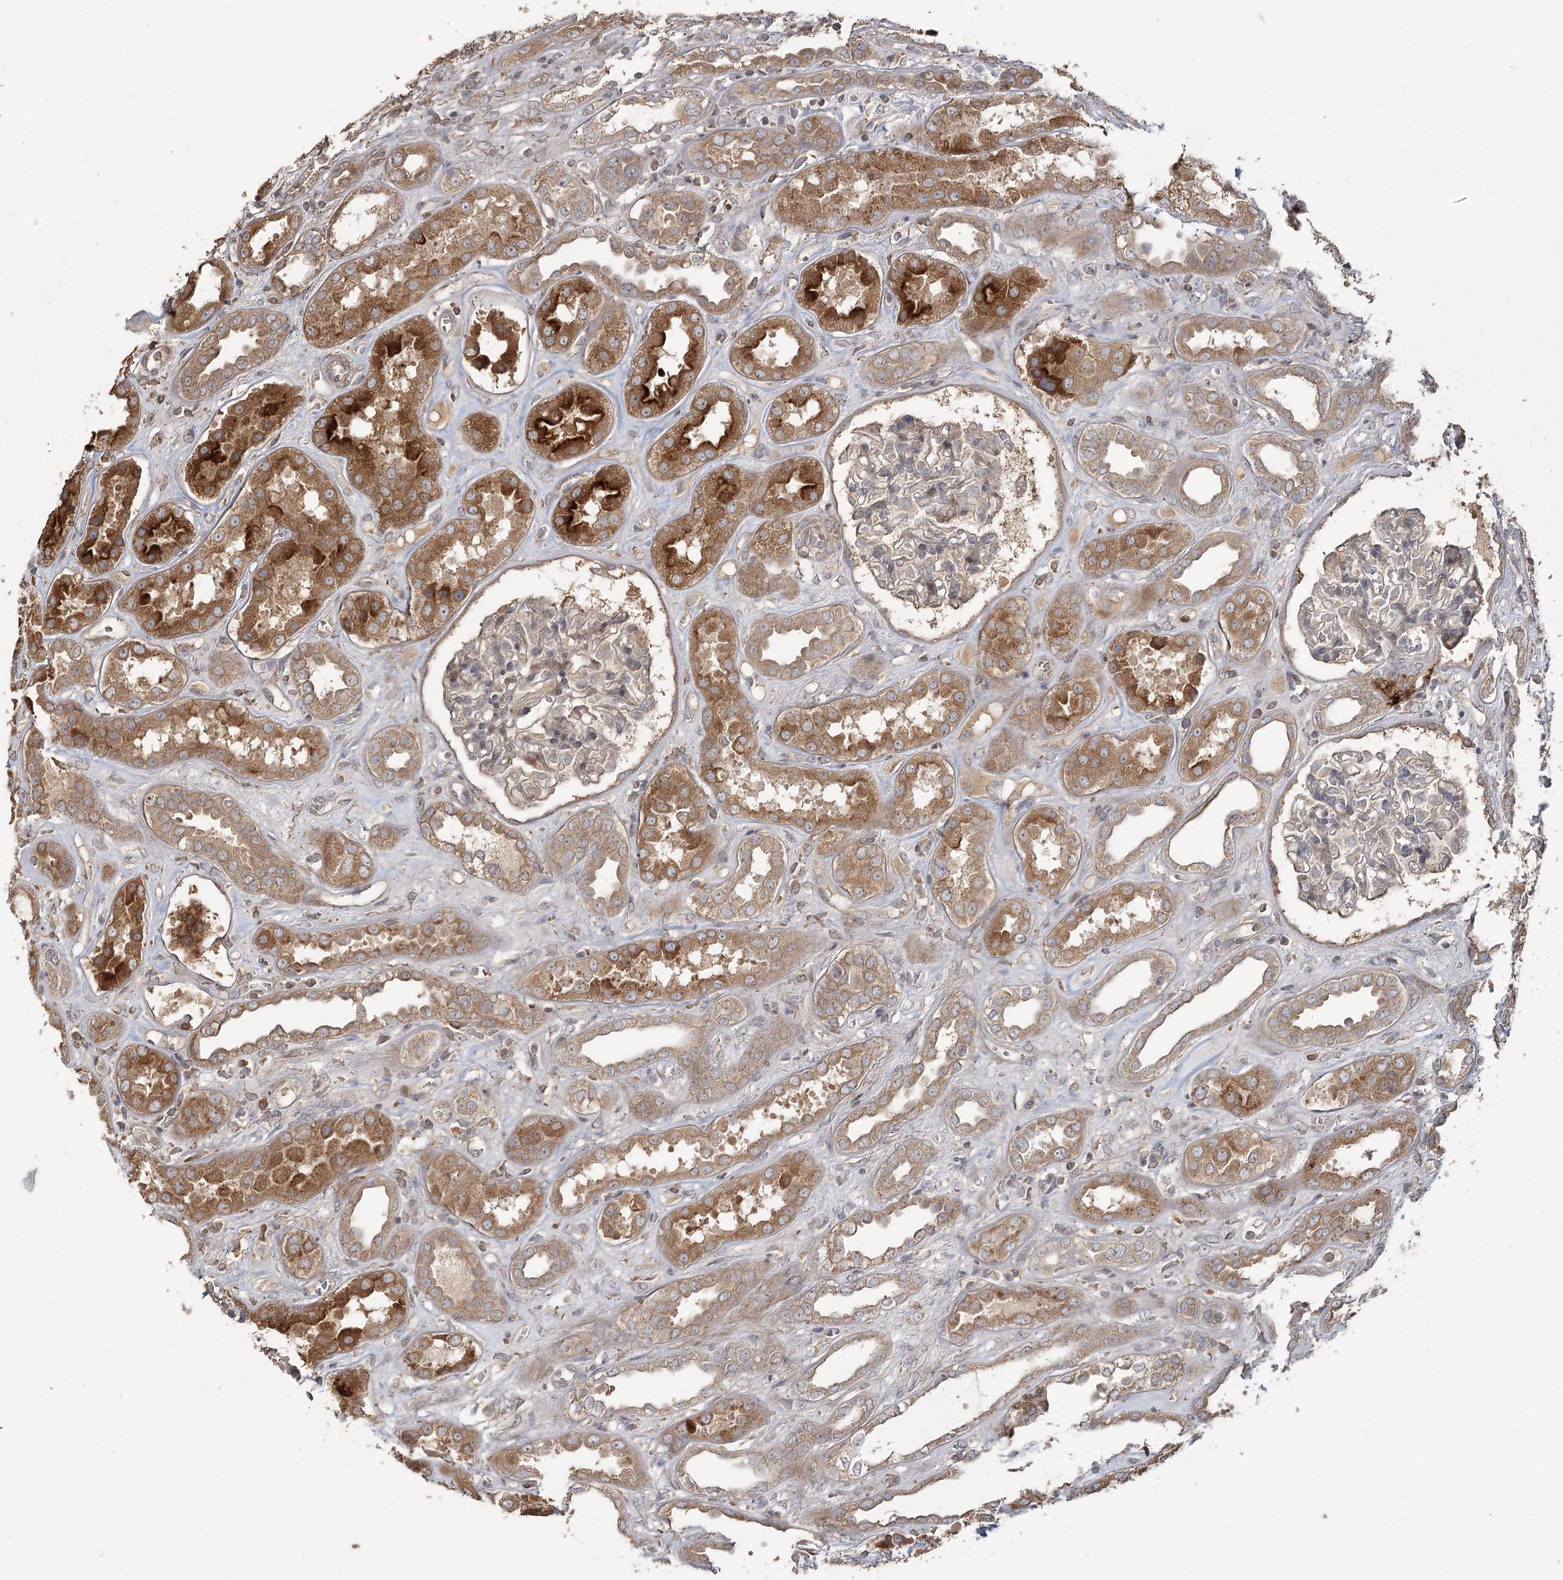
{"staining": {"intensity": "weak", "quantity": "25%-75%", "location": "cytoplasmic/membranous"}, "tissue": "kidney", "cell_type": "Cells in glomeruli", "image_type": "normal", "snomed": [{"axis": "morphology", "description": "Normal tissue, NOS"}, {"axis": "topography", "description": "Kidney"}], "caption": "This micrograph displays immunohistochemistry staining of benign kidney, with low weak cytoplasmic/membranous staining in about 25%-75% of cells in glomeruli.", "gene": "OBSL1", "patient": {"sex": "male", "age": 59}}